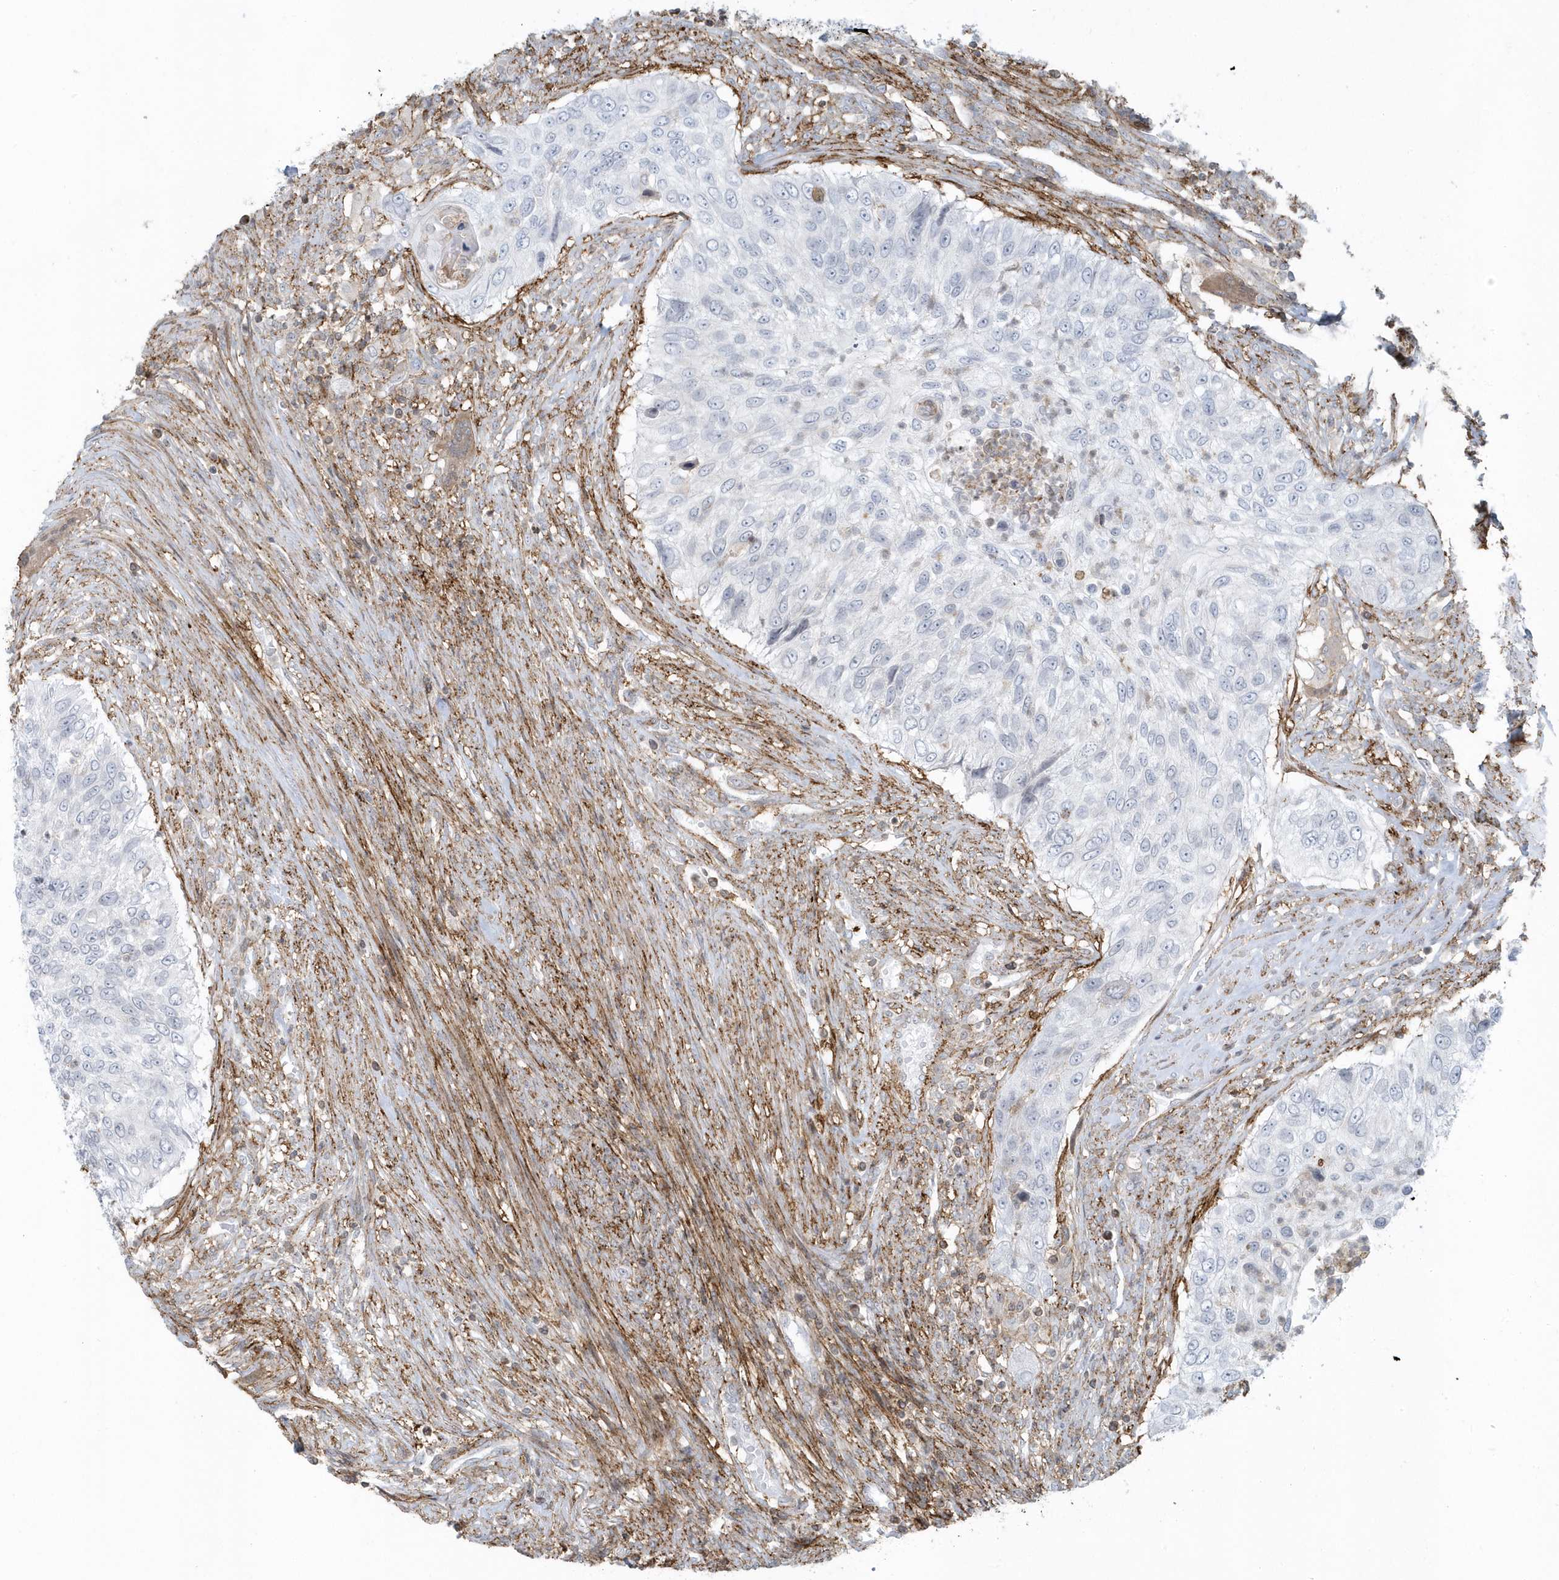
{"staining": {"intensity": "negative", "quantity": "none", "location": "none"}, "tissue": "urothelial cancer", "cell_type": "Tumor cells", "image_type": "cancer", "snomed": [{"axis": "morphology", "description": "Urothelial carcinoma, High grade"}, {"axis": "topography", "description": "Urinary bladder"}], "caption": "High power microscopy micrograph of an IHC histopathology image of urothelial cancer, revealing no significant staining in tumor cells.", "gene": "CACNB2", "patient": {"sex": "female", "age": 60}}